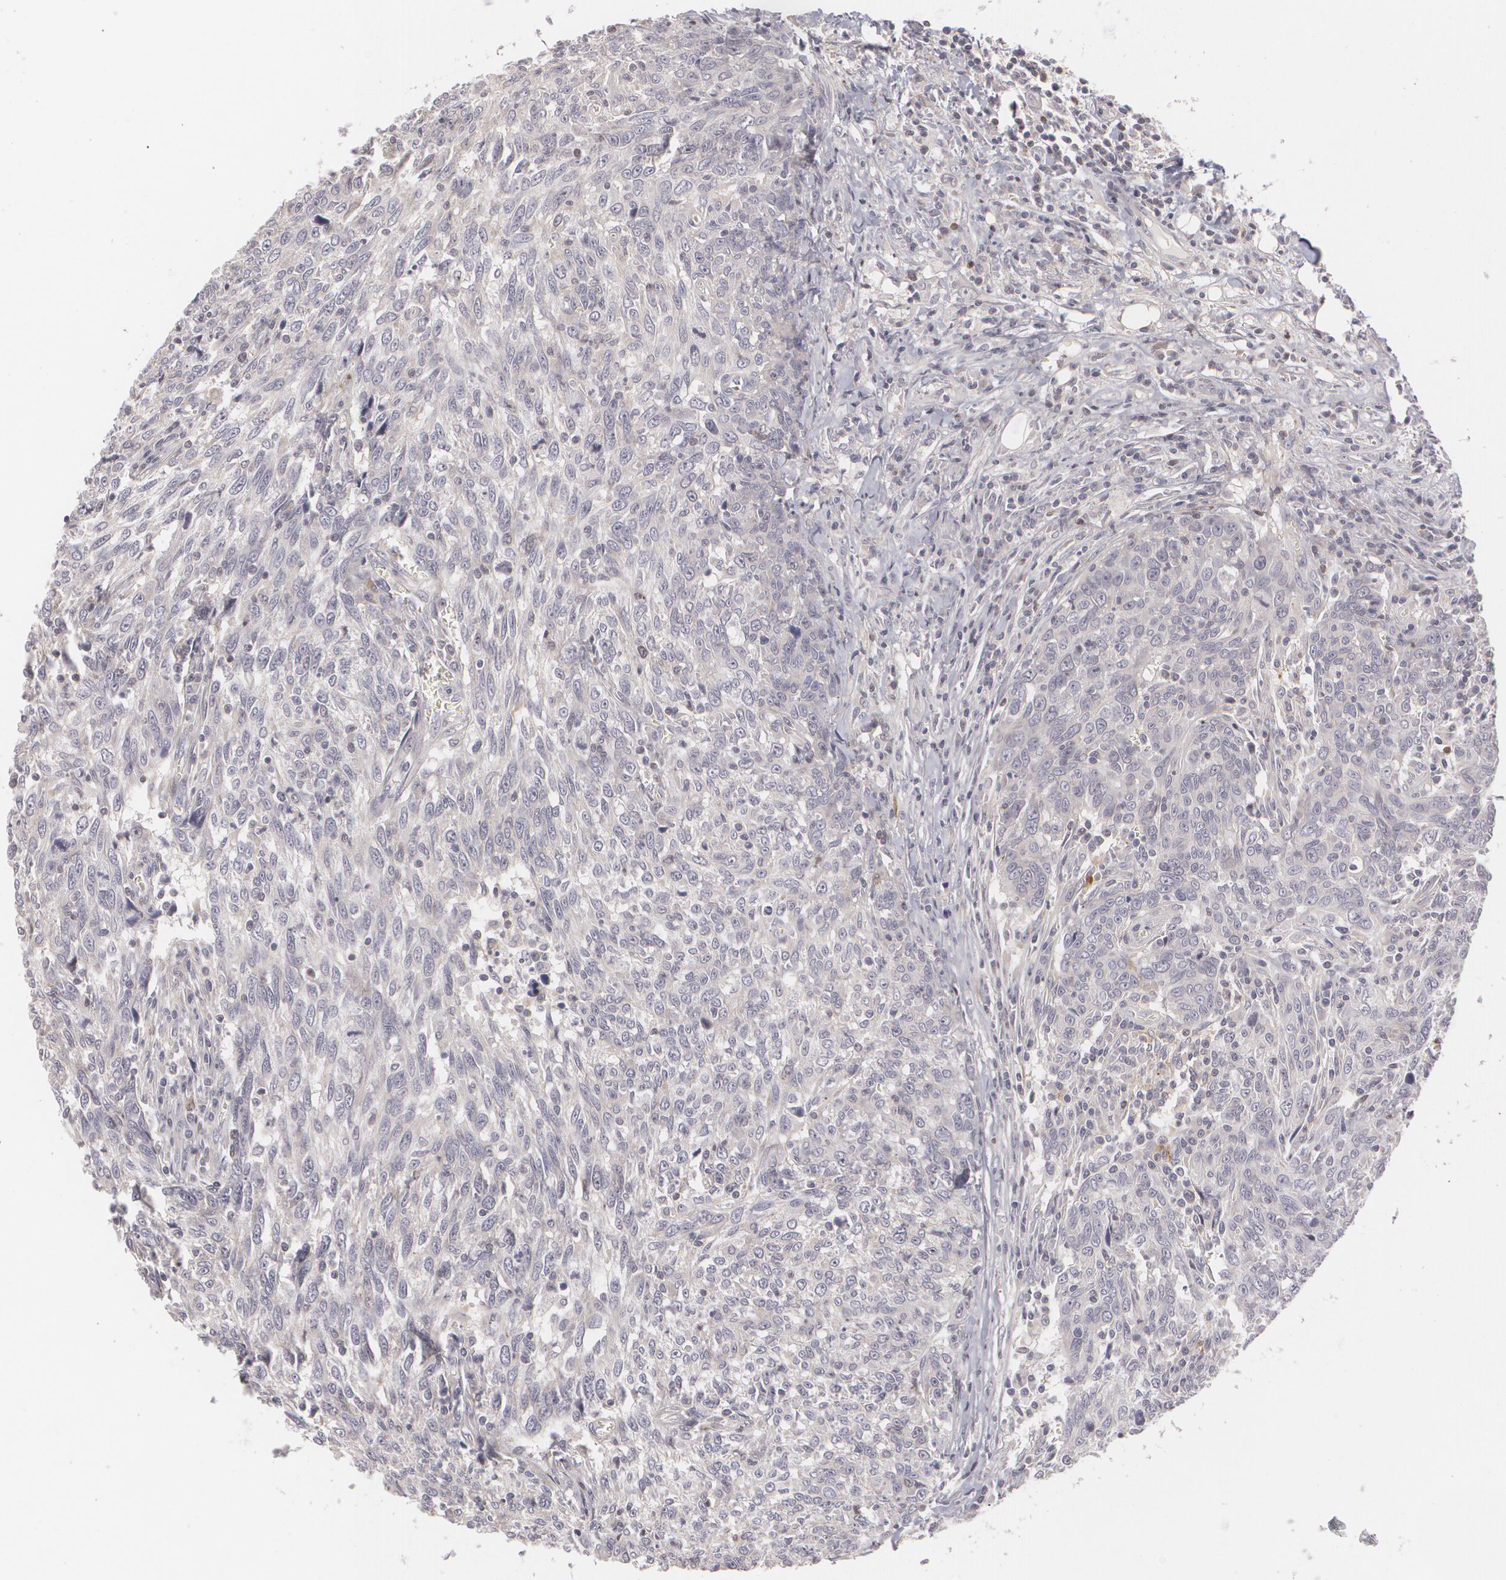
{"staining": {"intensity": "negative", "quantity": "none", "location": "none"}, "tissue": "breast cancer", "cell_type": "Tumor cells", "image_type": "cancer", "snomed": [{"axis": "morphology", "description": "Duct carcinoma"}, {"axis": "topography", "description": "Breast"}], "caption": "Protein analysis of infiltrating ductal carcinoma (breast) reveals no significant staining in tumor cells. Brightfield microscopy of immunohistochemistry (IHC) stained with DAB (3,3'-diaminobenzidine) (brown) and hematoxylin (blue), captured at high magnification.", "gene": "ZBTB16", "patient": {"sex": "female", "age": 50}}